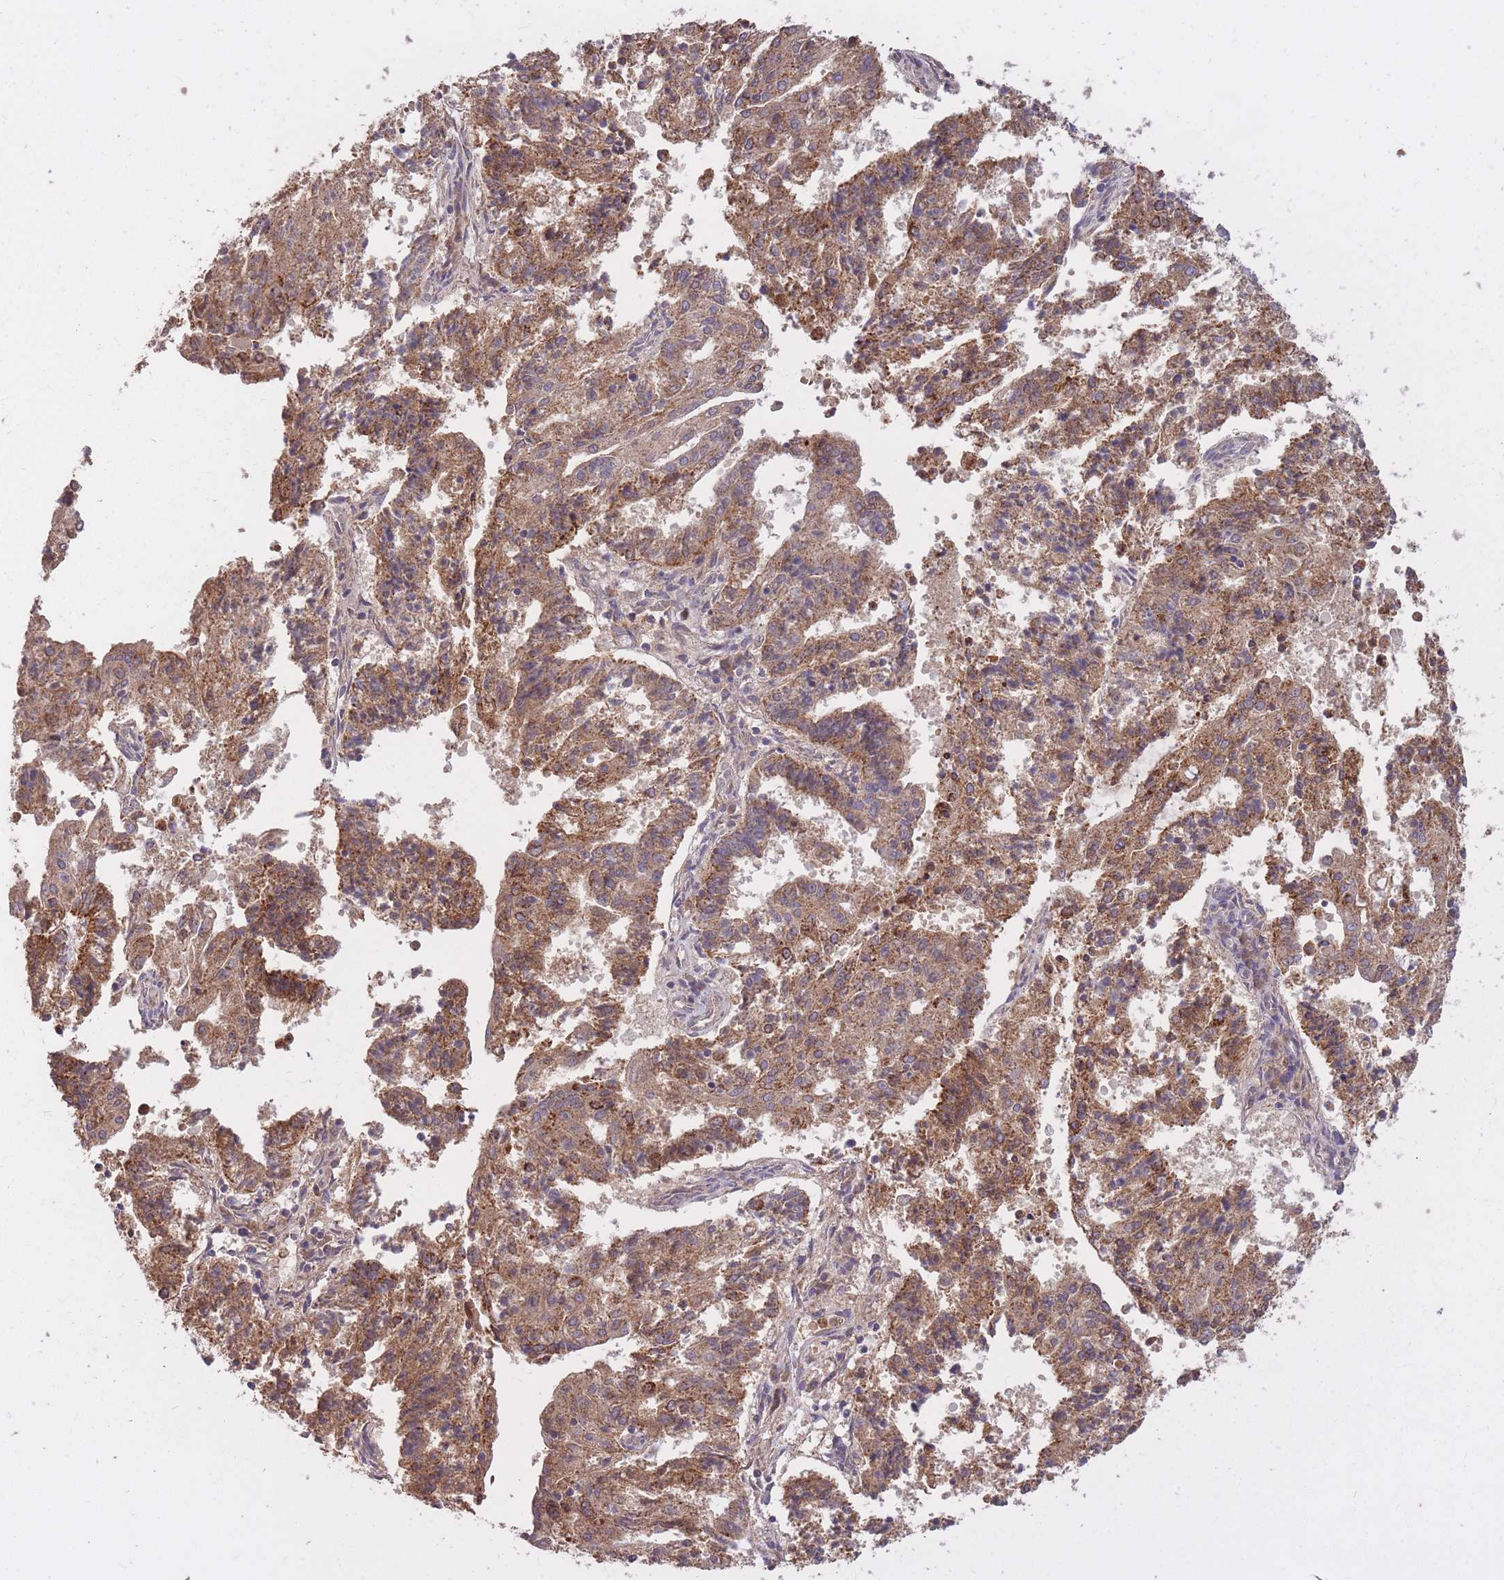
{"staining": {"intensity": "moderate", "quantity": ">75%", "location": "cytoplasmic/membranous"}, "tissue": "endometrial cancer", "cell_type": "Tumor cells", "image_type": "cancer", "snomed": [{"axis": "morphology", "description": "Adenocarcinoma, NOS"}, {"axis": "topography", "description": "Endometrium"}], "caption": "Human endometrial cancer stained for a protein (brown) shows moderate cytoplasmic/membranous positive expression in approximately >75% of tumor cells.", "gene": "IGF2BP2", "patient": {"sex": "female", "age": 82}}